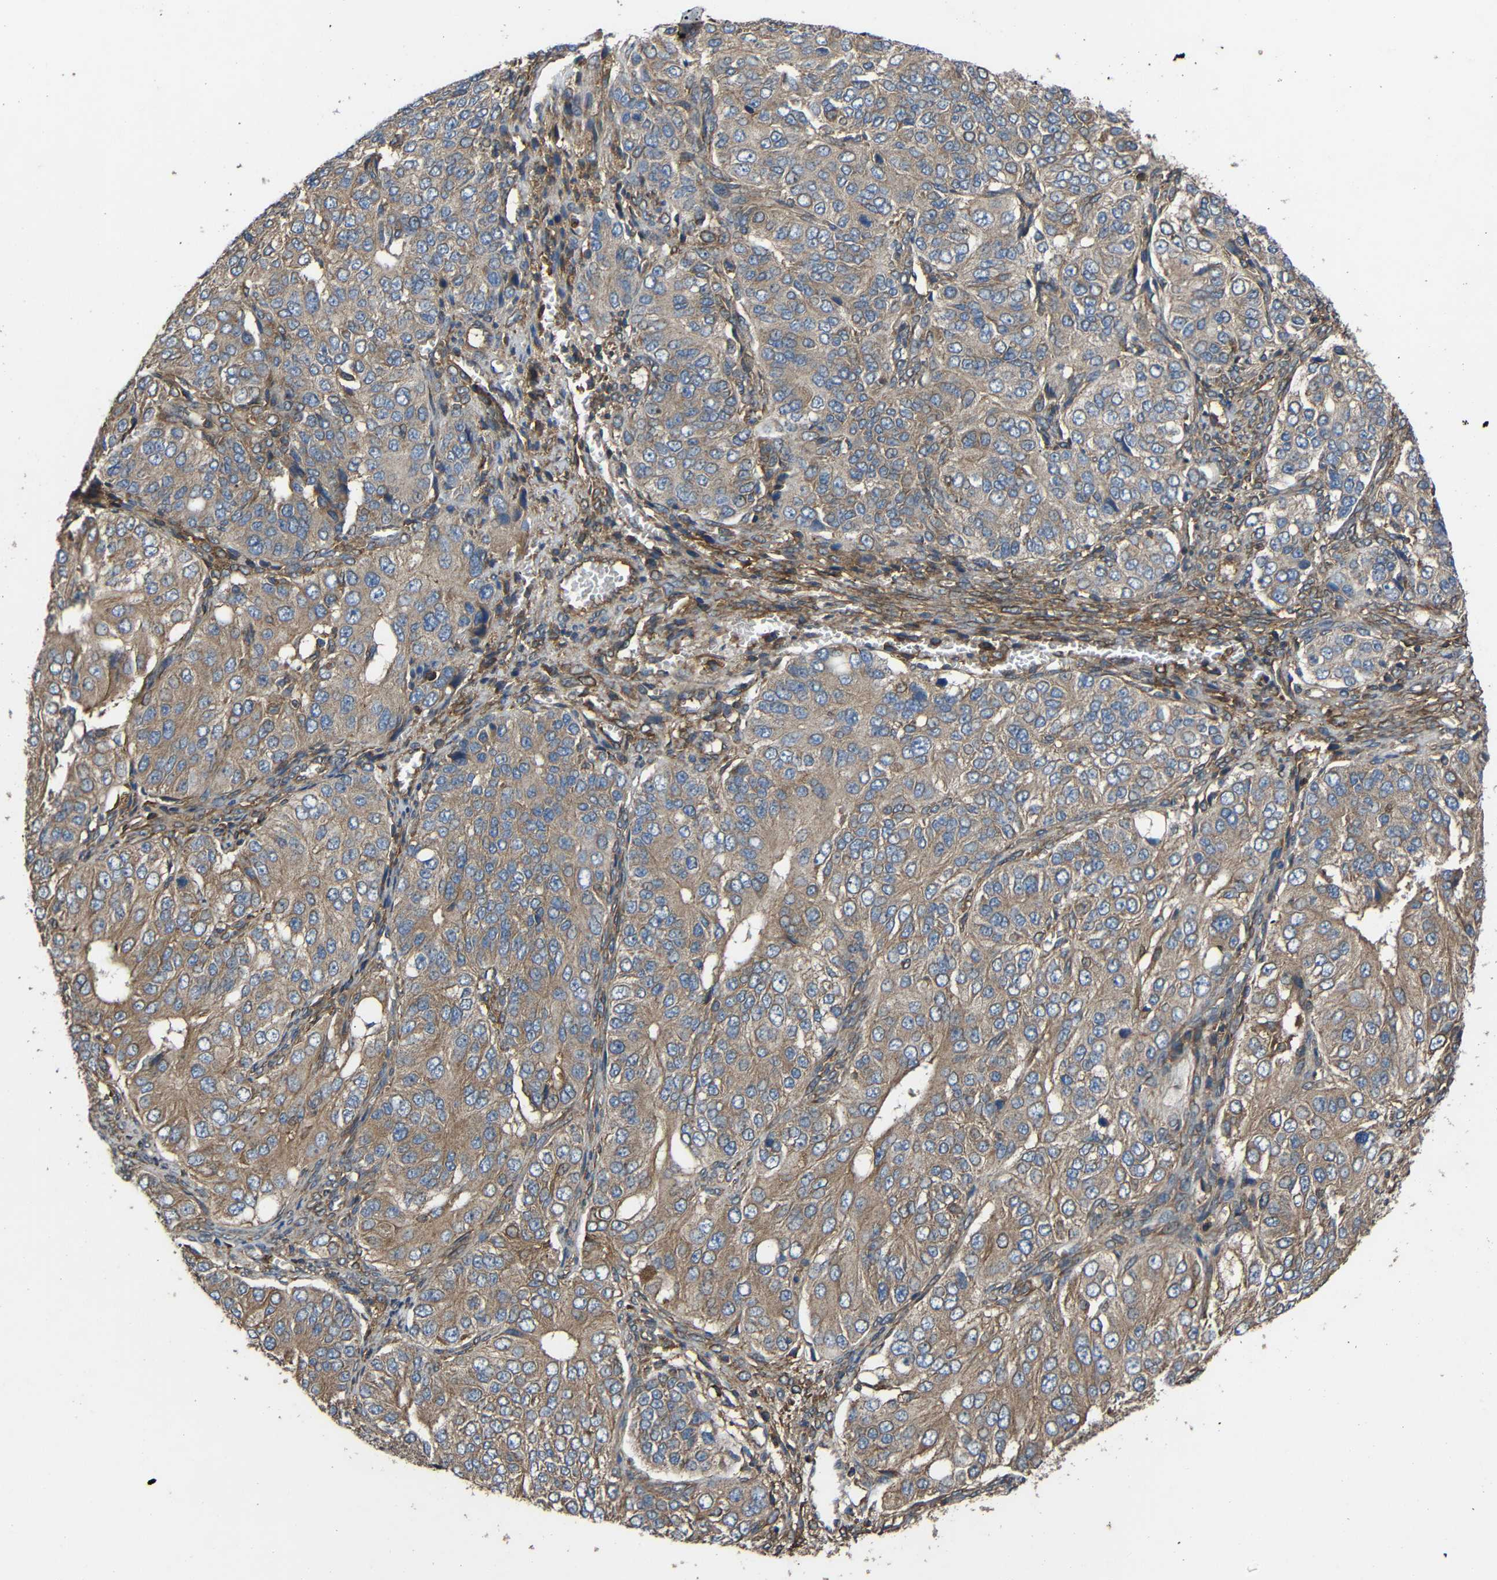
{"staining": {"intensity": "weak", "quantity": ">75%", "location": "cytoplasmic/membranous"}, "tissue": "ovarian cancer", "cell_type": "Tumor cells", "image_type": "cancer", "snomed": [{"axis": "morphology", "description": "Carcinoma, endometroid"}, {"axis": "topography", "description": "Ovary"}], "caption": "The image reveals staining of ovarian cancer (endometroid carcinoma), revealing weak cytoplasmic/membranous protein expression (brown color) within tumor cells. Immunohistochemistry (ihc) stains the protein in brown and the nuclei are stained blue.", "gene": "TREM2", "patient": {"sex": "female", "age": 51}}